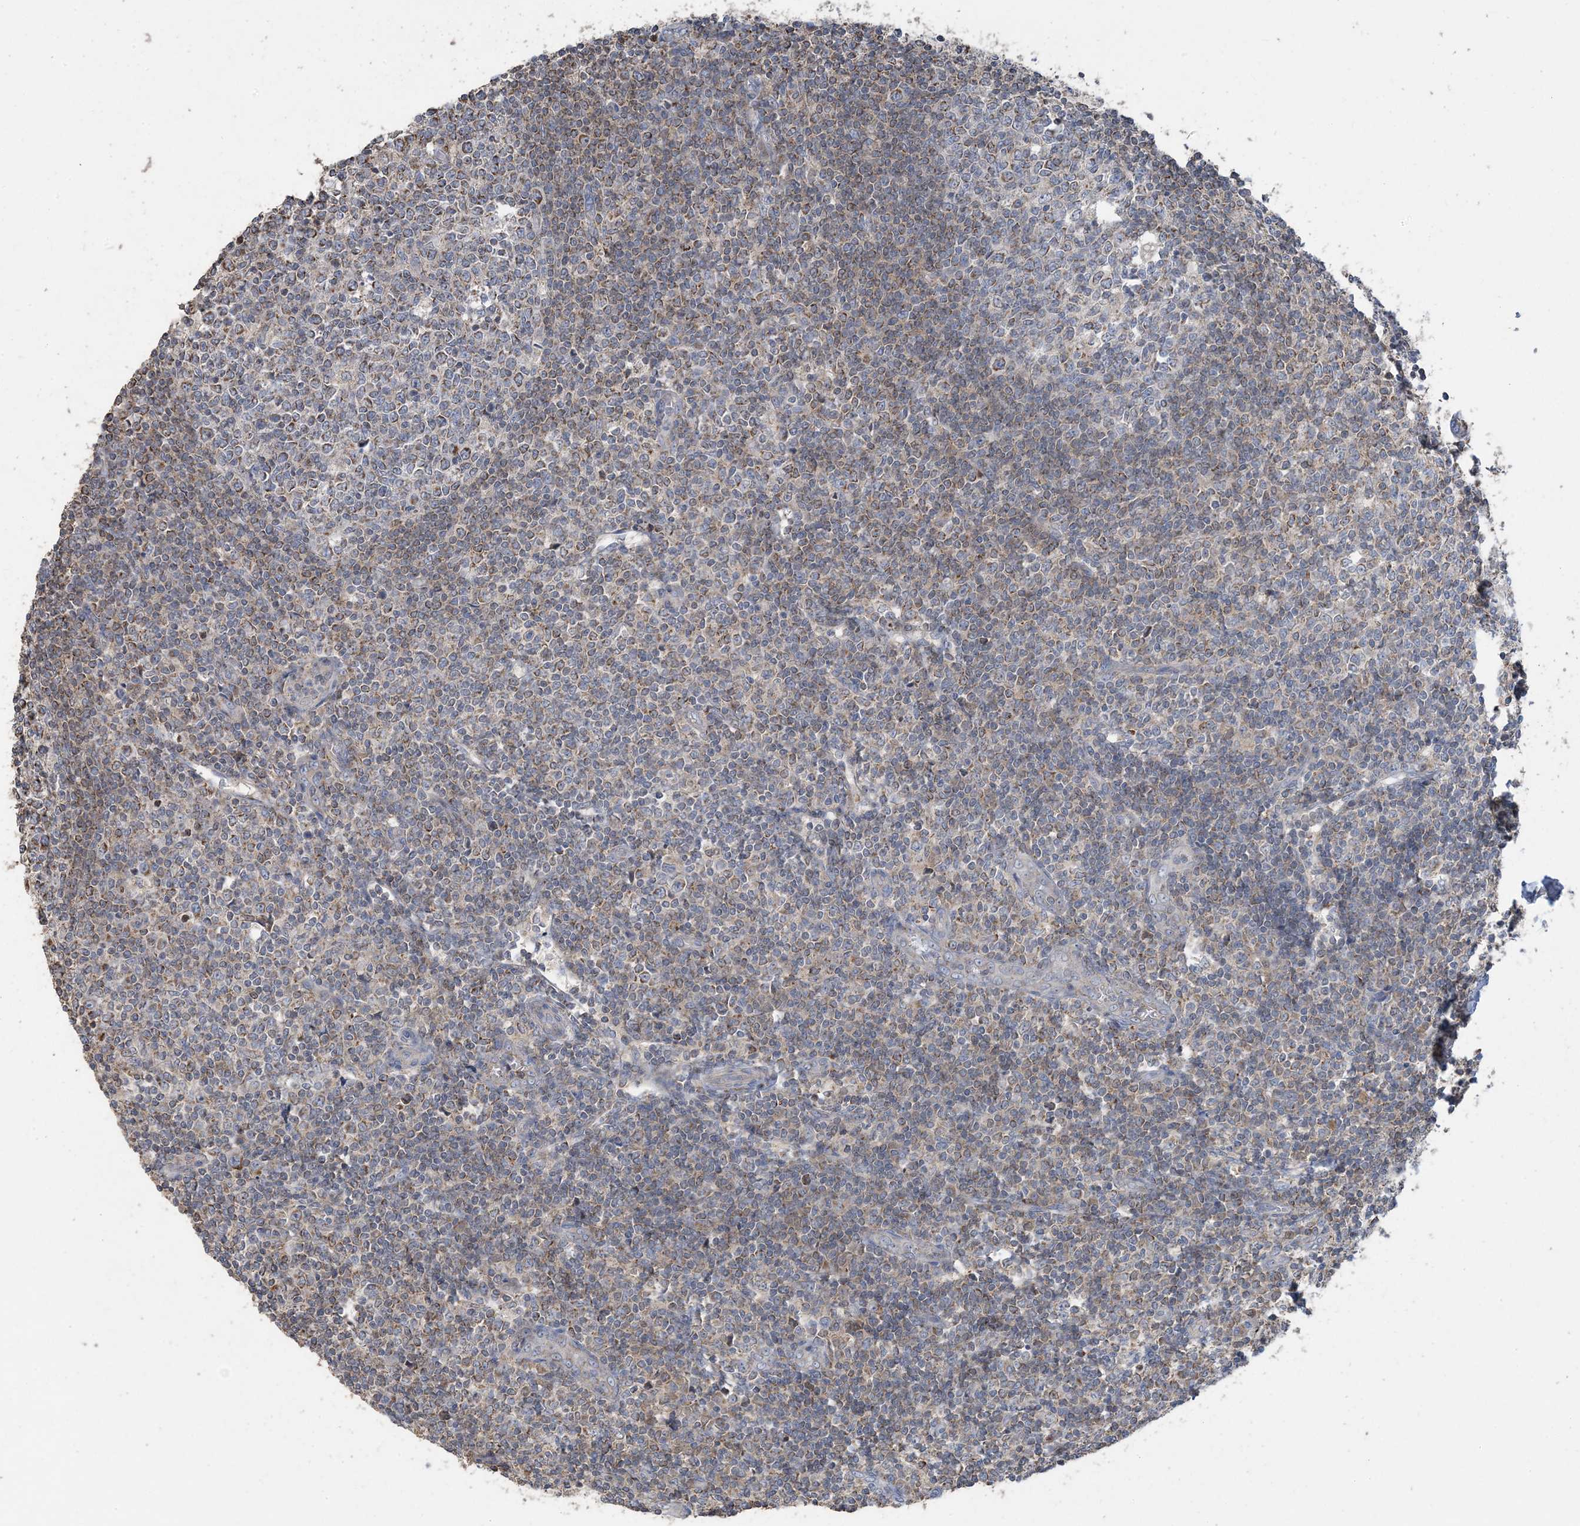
{"staining": {"intensity": "moderate", "quantity": "25%-75%", "location": "cytoplasmic/membranous"}, "tissue": "tonsil", "cell_type": "Germinal center cells", "image_type": "normal", "snomed": [{"axis": "morphology", "description": "Normal tissue, NOS"}, {"axis": "topography", "description": "Tonsil"}], "caption": "Approximately 25%-75% of germinal center cells in unremarkable human tonsil show moderate cytoplasmic/membranous protein expression as visualized by brown immunohistochemical staining.", "gene": "ECHDC1", "patient": {"sex": "female", "age": 19}}